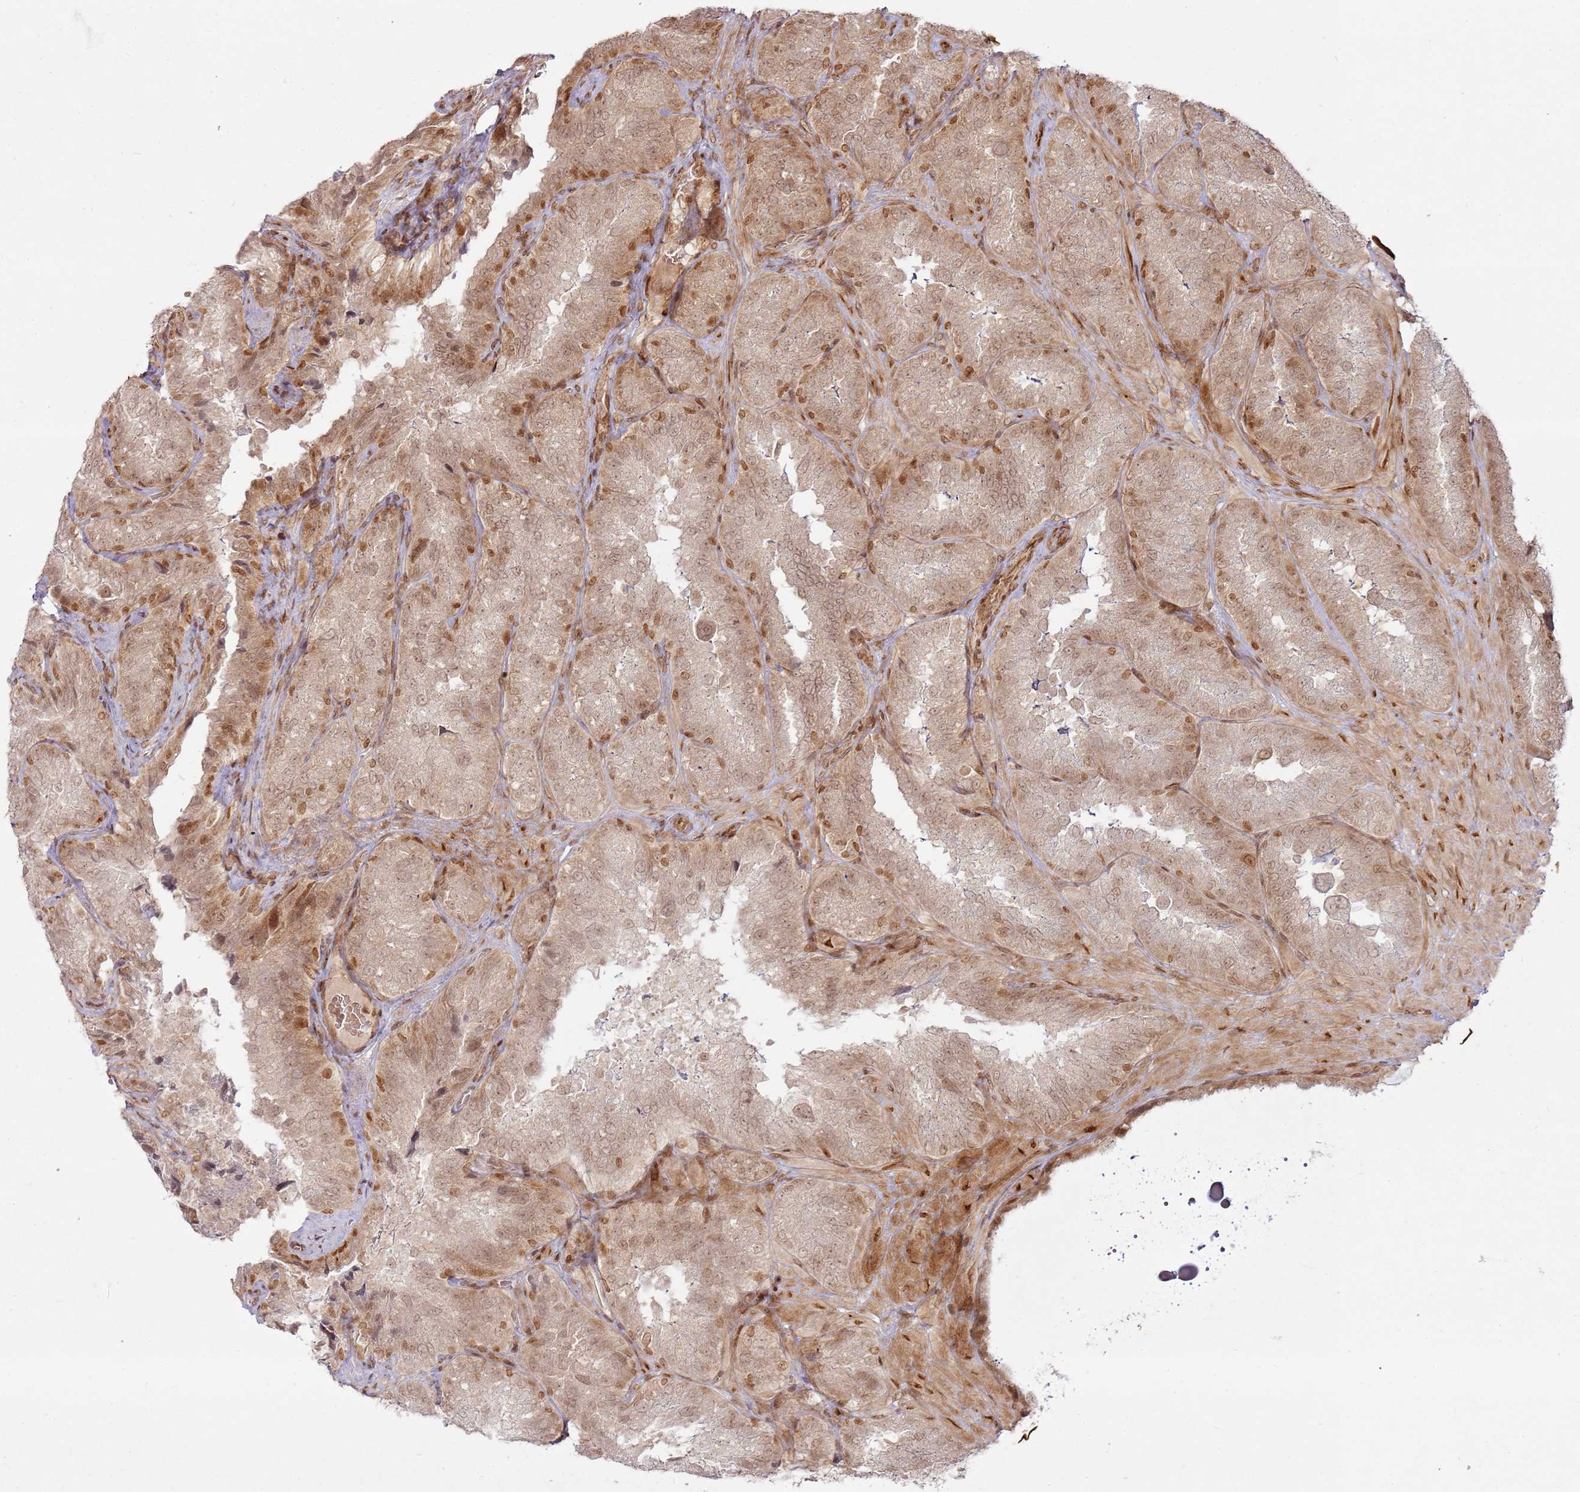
{"staining": {"intensity": "moderate", "quantity": ">75%", "location": "nuclear"}, "tissue": "seminal vesicle", "cell_type": "Glandular cells", "image_type": "normal", "snomed": [{"axis": "morphology", "description": "Normal tissue, NOS"}, {"axis": "topography", "description": "Seminal veicle"}], "caption": "This image displays immunohistochemistry staining of normal seminal vesicle, with medium moderate nuclear staining in approximately >75% of glandular cells.", "gene": "KLHL36", "patient": {"sex": "male", "age": 58}}